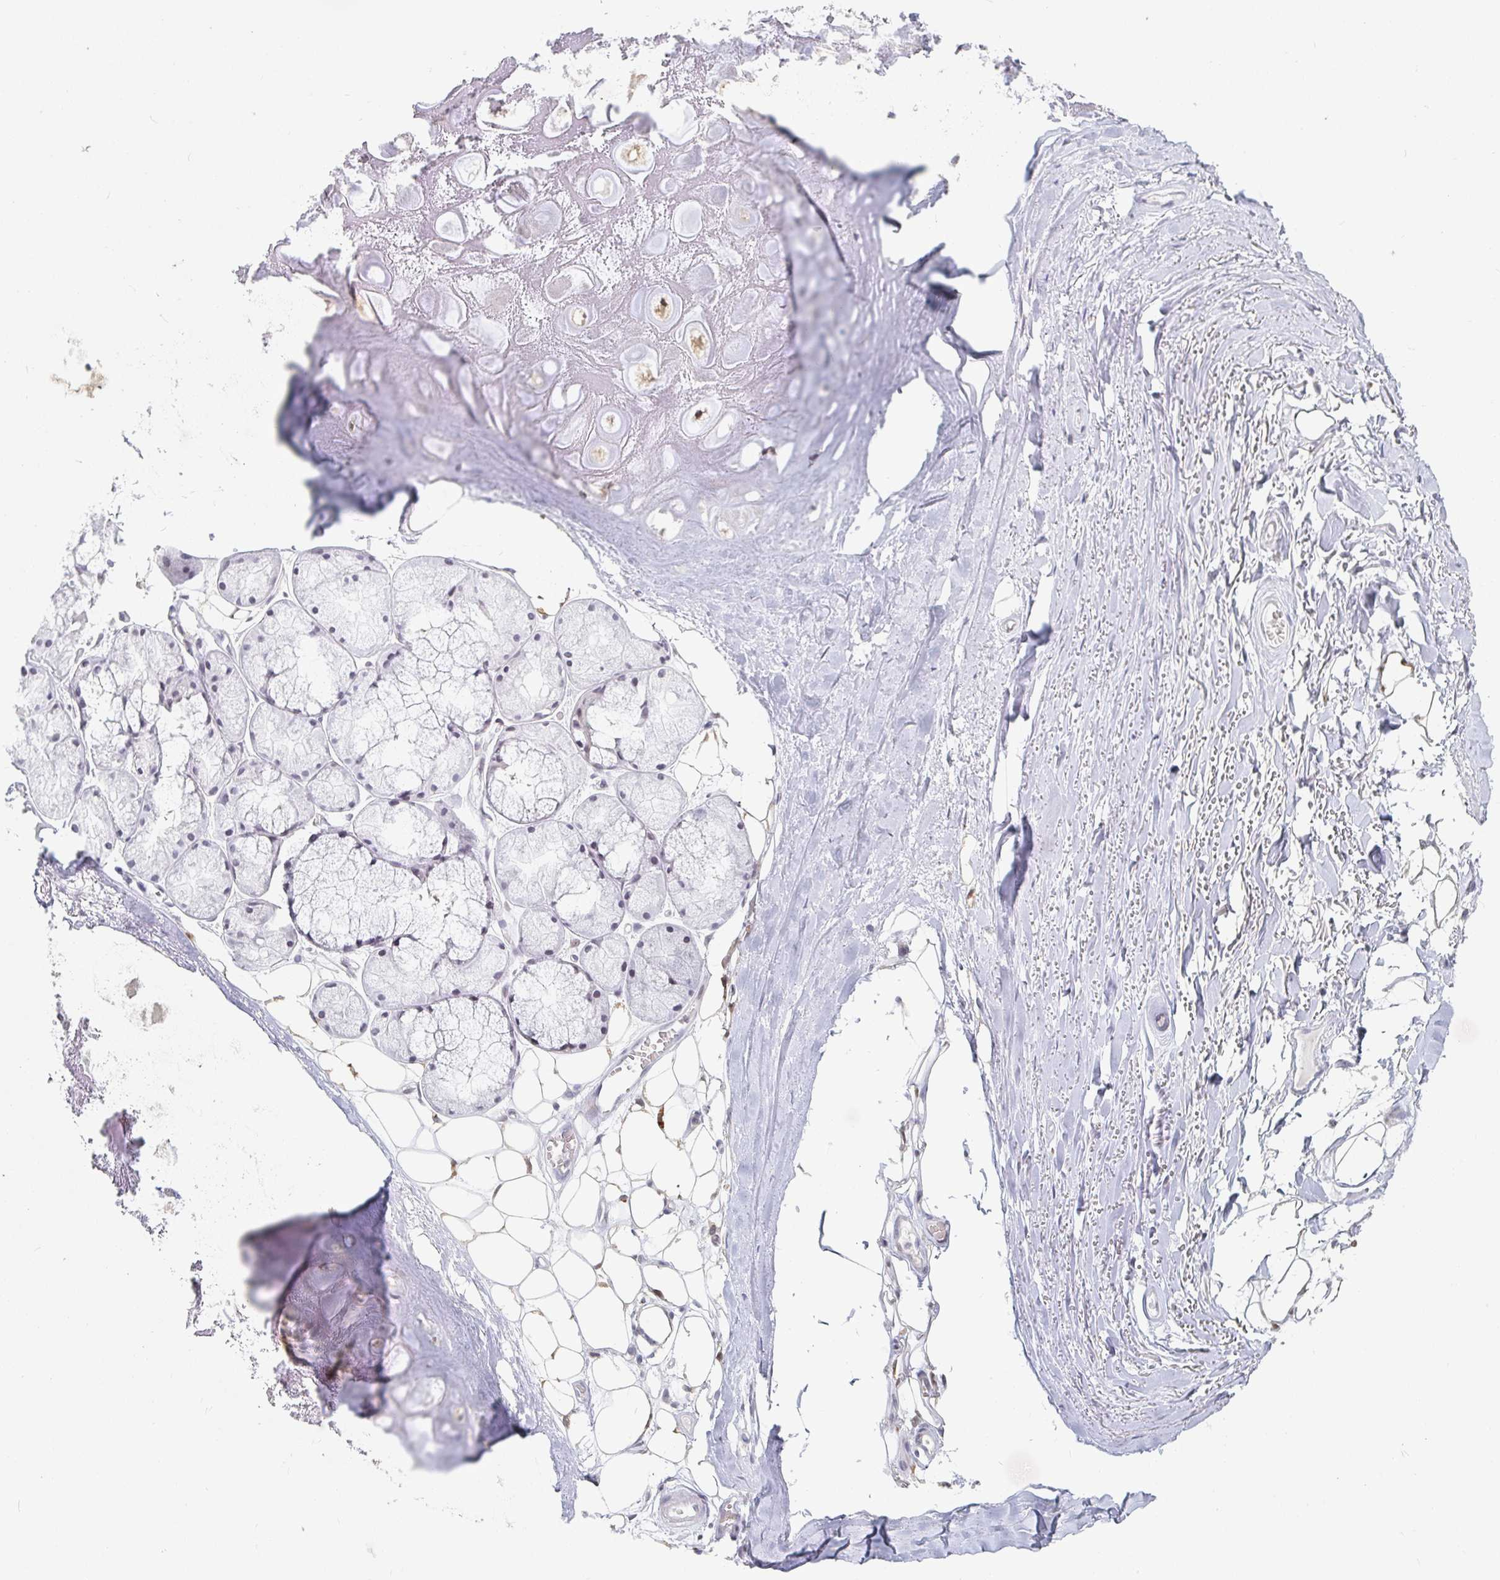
{"staining": {"intensity": "weak", "quantity": ">75%", "location": "cytoplasmic/membranous,nuclear"}, "tissue": "adipose tissue", "cell_type": "Adipocytes", "image_type": "normal", "snomed": [{"axis": "morphology", "description": "Normal tissue, NOS"}, {"axis": "topography", "description": "Lymph node"}, {"axis": "topography", "description": "Cartilage tissue"}, {"axis": "topography", "description": "Nasopharynx"}], "caption": "Adipocytes exhibit low levels of weak cytoplasmic/membranous,nuclear expression in approximately >75% of cells in benign adipose tissue.", "gene": "NME9", "patient": {"sex": "male", "age": 63}}